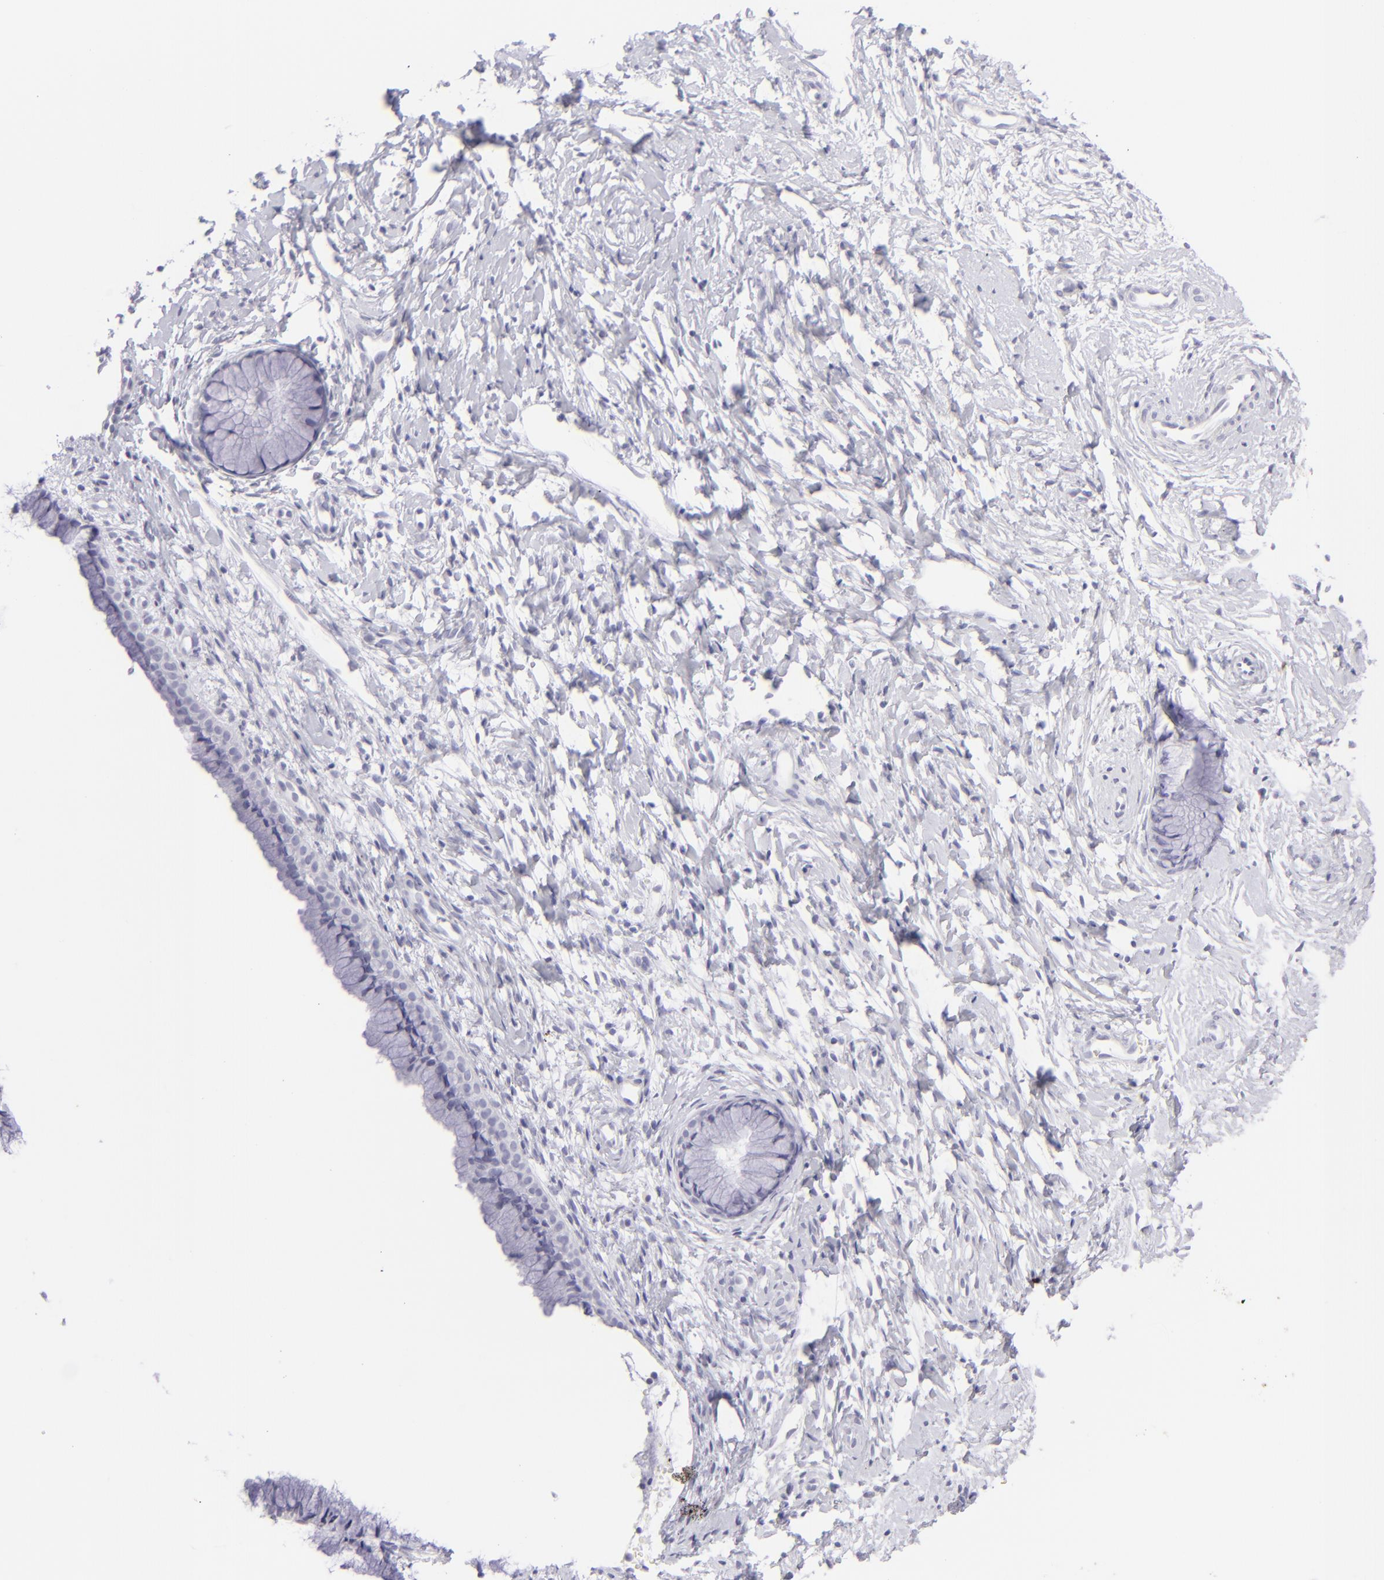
{"staining": {"intensity": "negative", "quantity": "none", "location": "none"}, "tissue": "cervix", "cell_type": "Glandular cells", "image_type": "normal", "snomed": [{"axis": "morphology", "description": "Normal tissue, NOS"}, {"axis": "topography", "description": "Cervix"}], "caption": "Photomicrograph shows no protein positivity in glandular cells of unremarkable cervix. (Stains: DAB immunohistochemistry (IHC) with hematoxylin counter stain, Microscopy: brightfield microscopy at high magnification).", "gene": "FCER2", "patient": {"sex": "female", "age": 46}}